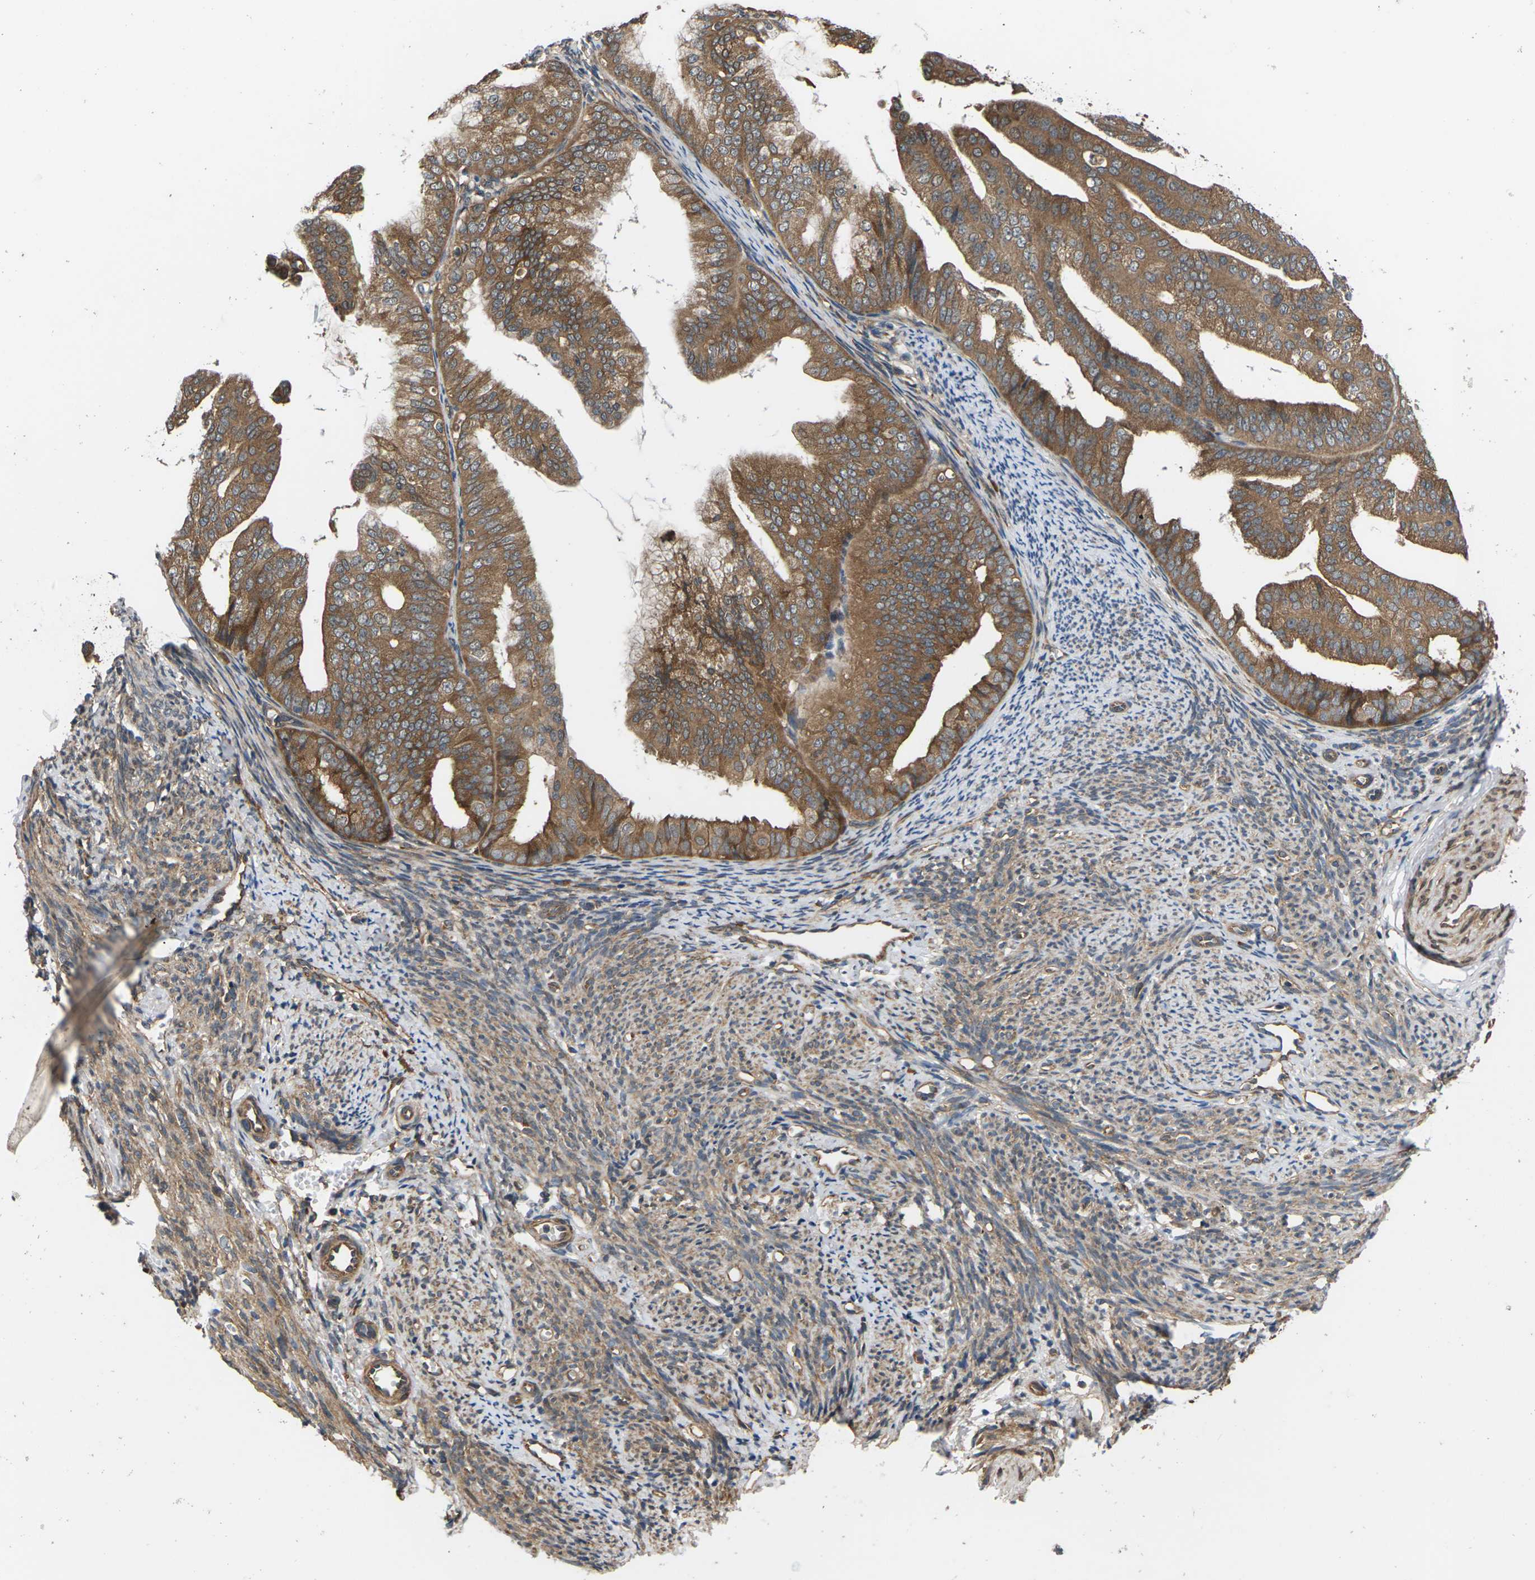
{"staining": {"intensity": "moderate", "quantity": ">75%", "location": "cytoplasmic/membranous"}, "tissue": "endometrial cancer", "cell_type": "Tumor cells", "image_type": "cancer", "snomed": [{"axis": "morphology", "description": "Adenocarcinoma, NOS"}, {"axis": "topography", "description": "Endometrium"}], "caption": "Immunohistochemistry (IHC) of endometrial cancer (adenocarcinoma) shows medium levels of moderate cytoplasmic/membranous staining in about >75% of tumor cells.", "gene": "NRAS", "patient": {"sex": "female", "age": 63}}